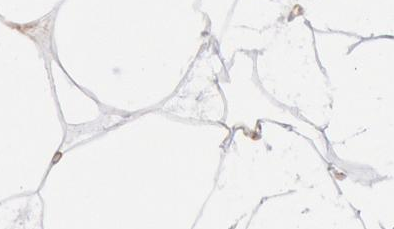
{"staining": {"intensity": "moderate", "quantity": "25%-75%", "location": "cytoplasmic/membranous"}, "tissue": "adipose tissue", "cell_type": "Adipocytes", "image_type": "normal", "snomed": [{"axis": "morphology", "description": "Normal tissue, NOS"}, {"axis": "morphology", "description": "Duct carcinoma"}, {"axis": "topography", "description": "Breast"}, {"axis": "topography", "description": "Adipose tissue"}], "caption": "Brown immunohistochemical staining in normal human adipose tissue shows moderate cytoplasmic/membranous positivity in about 25%-75% of adipocytes.", "gene": "DRG1", "patient": {"sex": "female", "age": 37}}